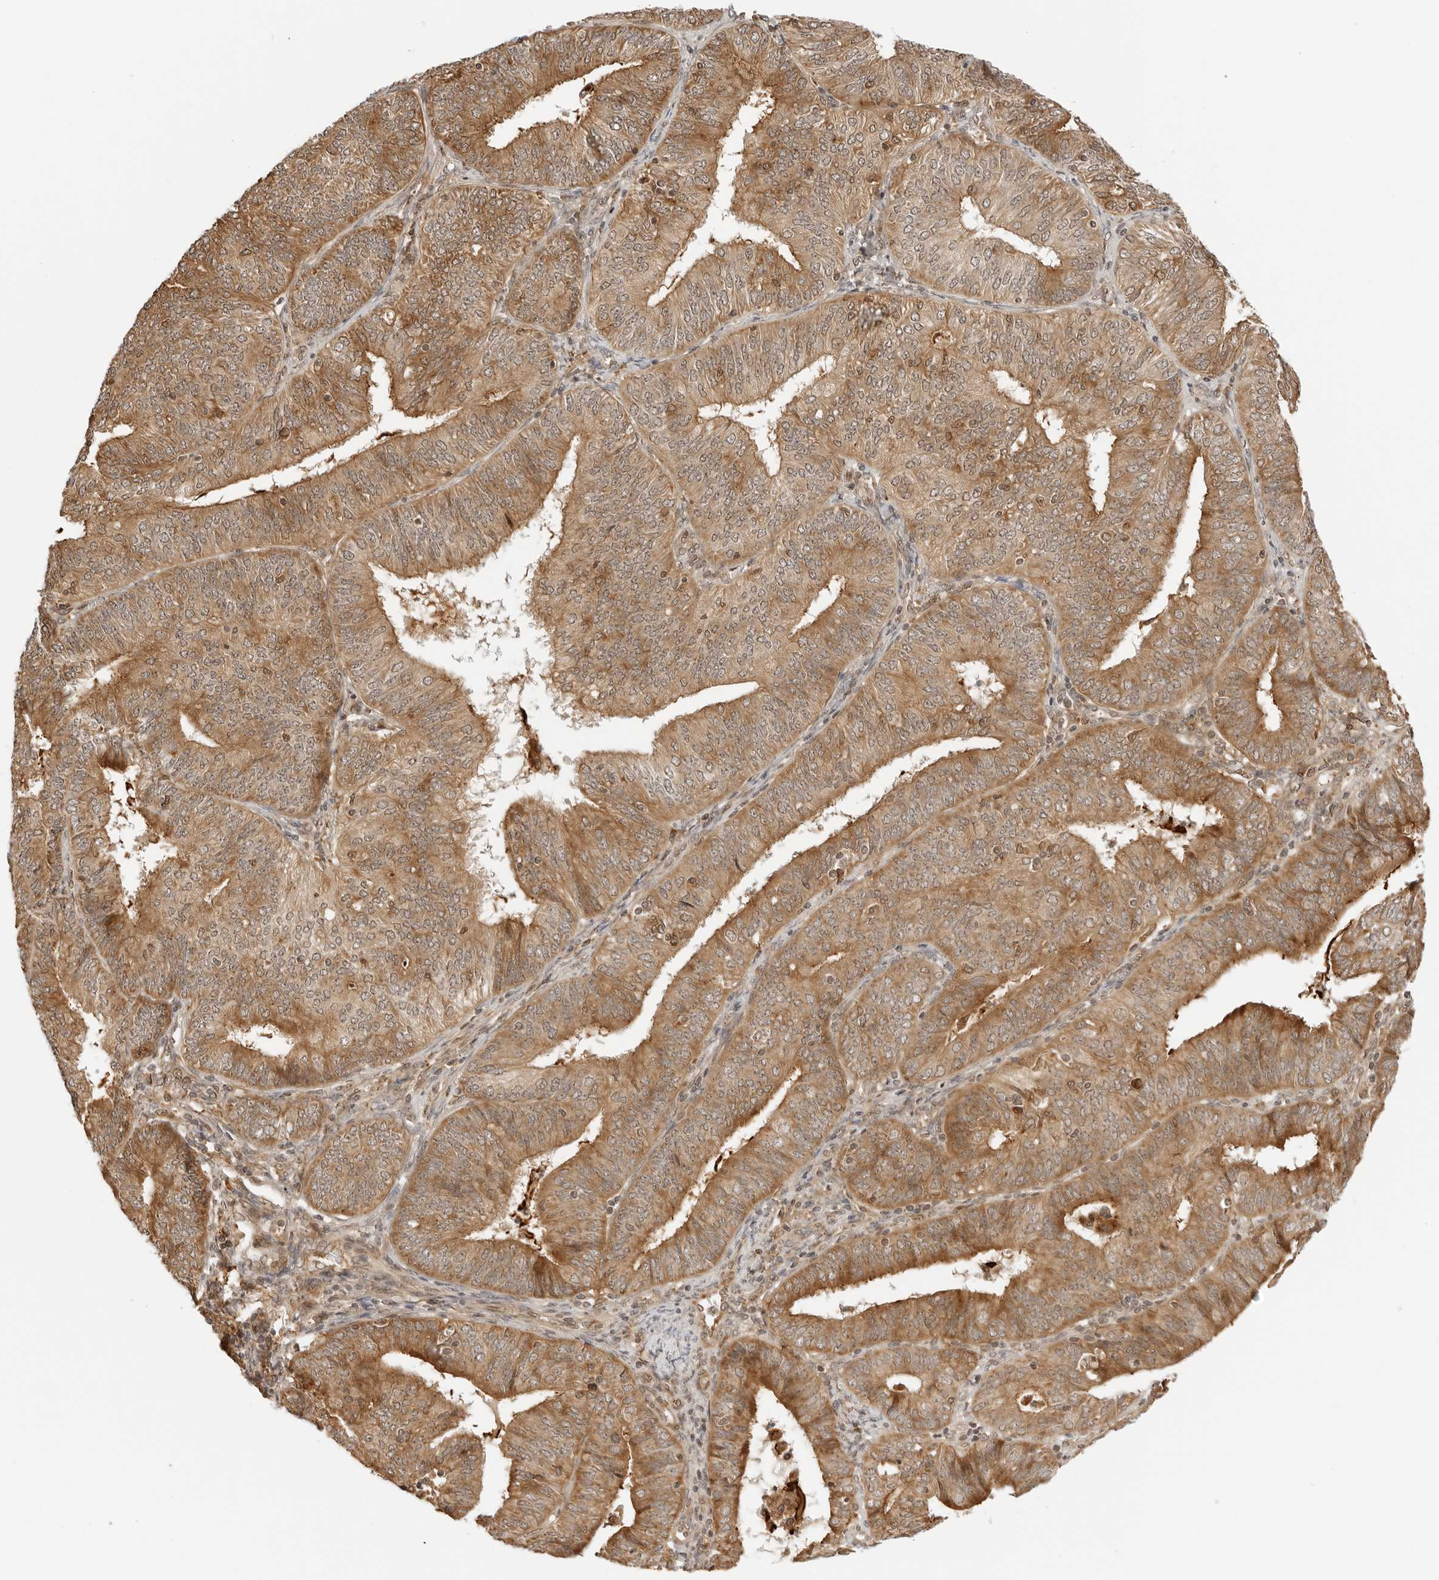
{"staining": {"intensity": "moderate", "quantity": ">75%", "location": "cytoplasmic/membranous"}, "tissue": "endometrial cancer", "cell_type": "Tumor cells", "image_type": "cancer", "snomed": [{"axis": "morphology", "description": "Adenocarcinoma, NOS"}, {"axis": "topography", "description": "Endometrium"}], "caption": "Endometrial cancer tissue shows moderate cytoplasmic/membranous expression in about >75% of tumor cells, visualized by immunohistochemistry.", "gene": "RC3H1", "patient": {"sex": "female", "age": 58}}